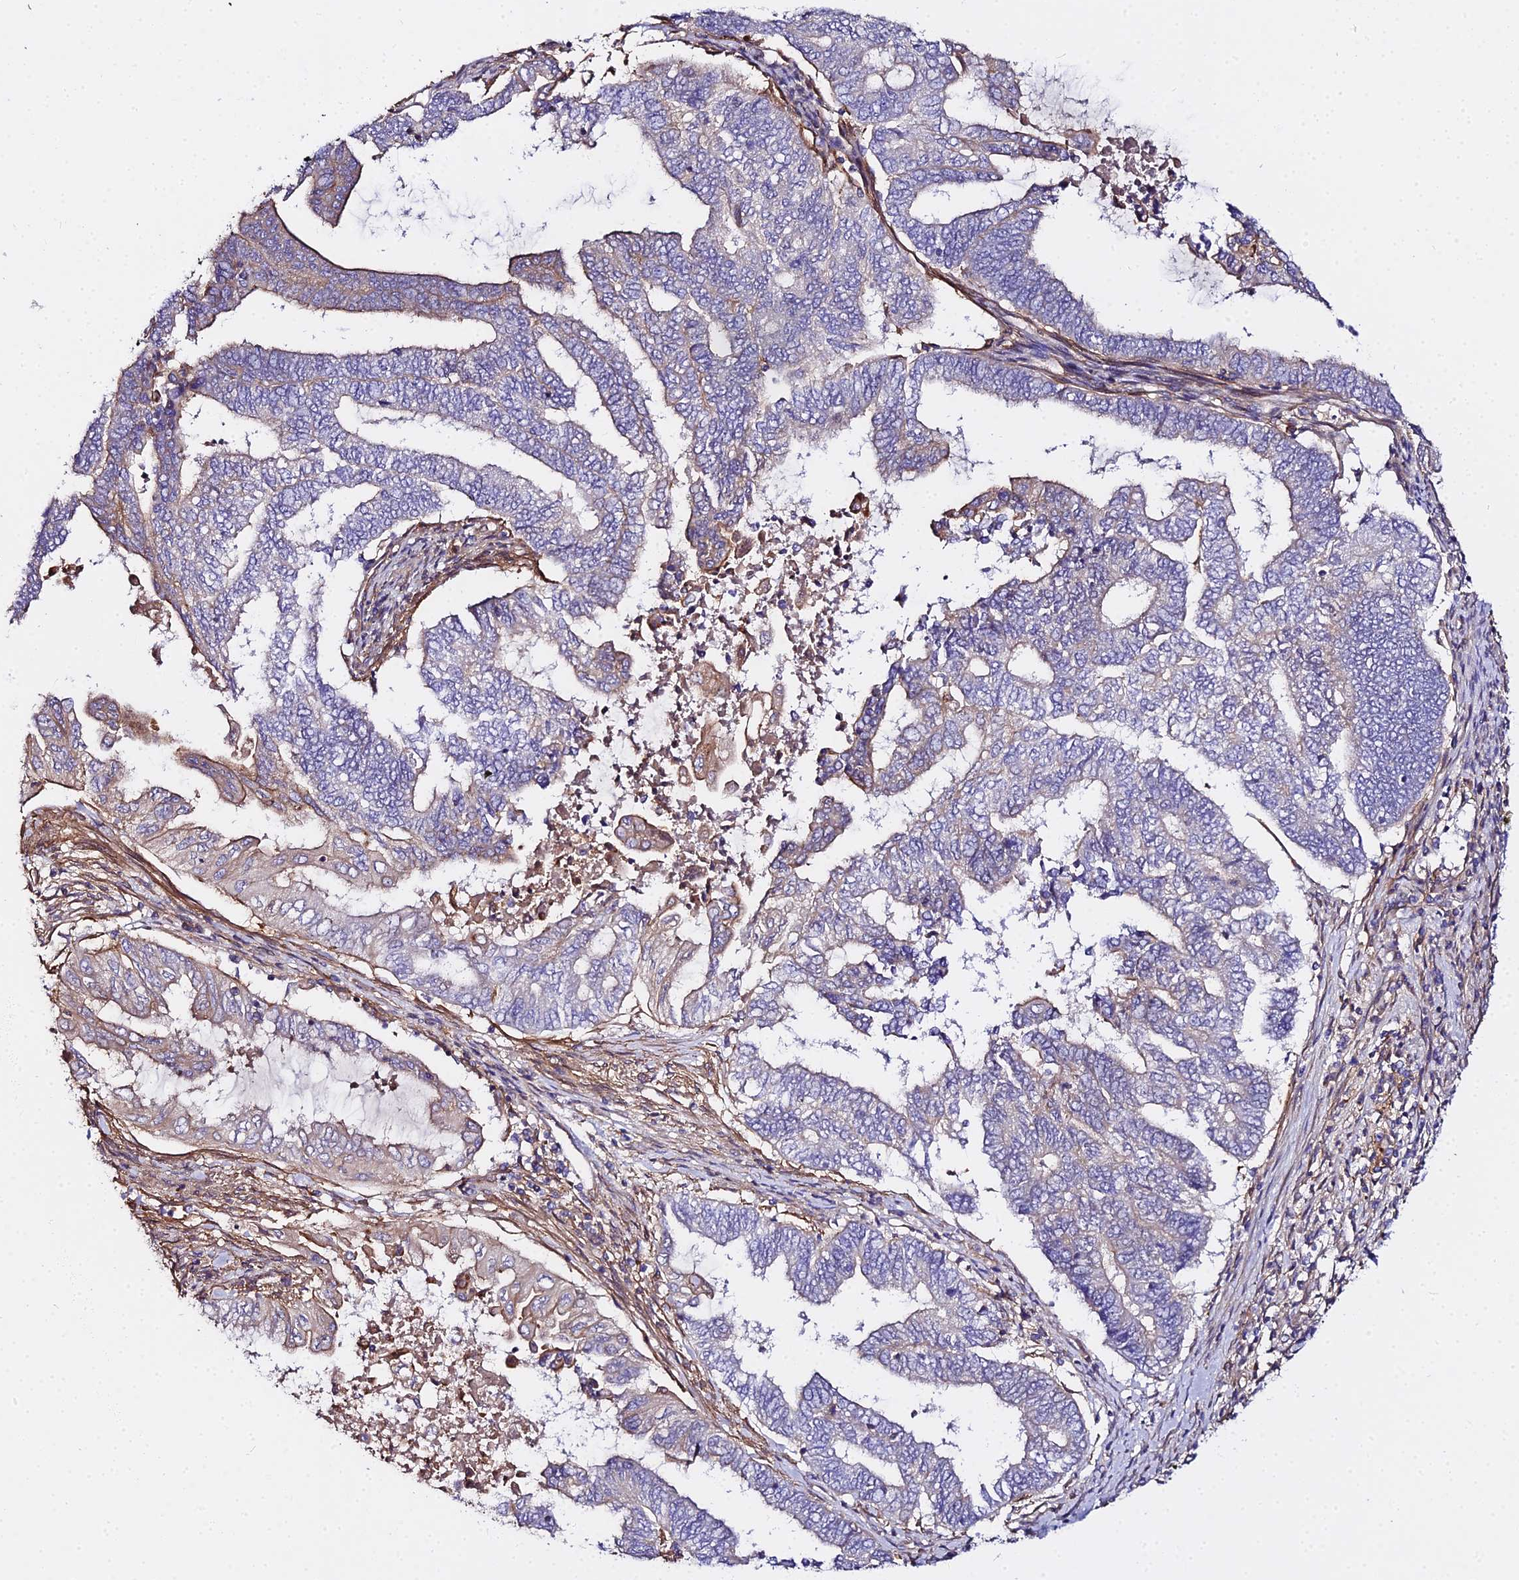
{"staining": {"intensity": "negative", "quantity": "none", "location": "none"}, "tissue": "endometrial cancer", "cell_type": "Tumor cells", "image_type": "cancer", "snomed": [{"axis": "morphology", "description": "Adenocarcinoma, NOS"}, {"axis": "topography", "description": "Uterus"}, {"axis": "topography", "description": "Endometrium"}], "caption": "Immunohistochemistry photomicrograph of human endometrial cancer stained for a protein (brown), which displays no staining in tumor cells. The staining was performed using DAB (3,3'-diaminobenzidine) to visualize the protein expression in brown, while the nuclei were stained in blue with hematoxylin (Magnification: 20x).", "gene": "GLYAT", "patient": {"sex": "female", "age": 70}}